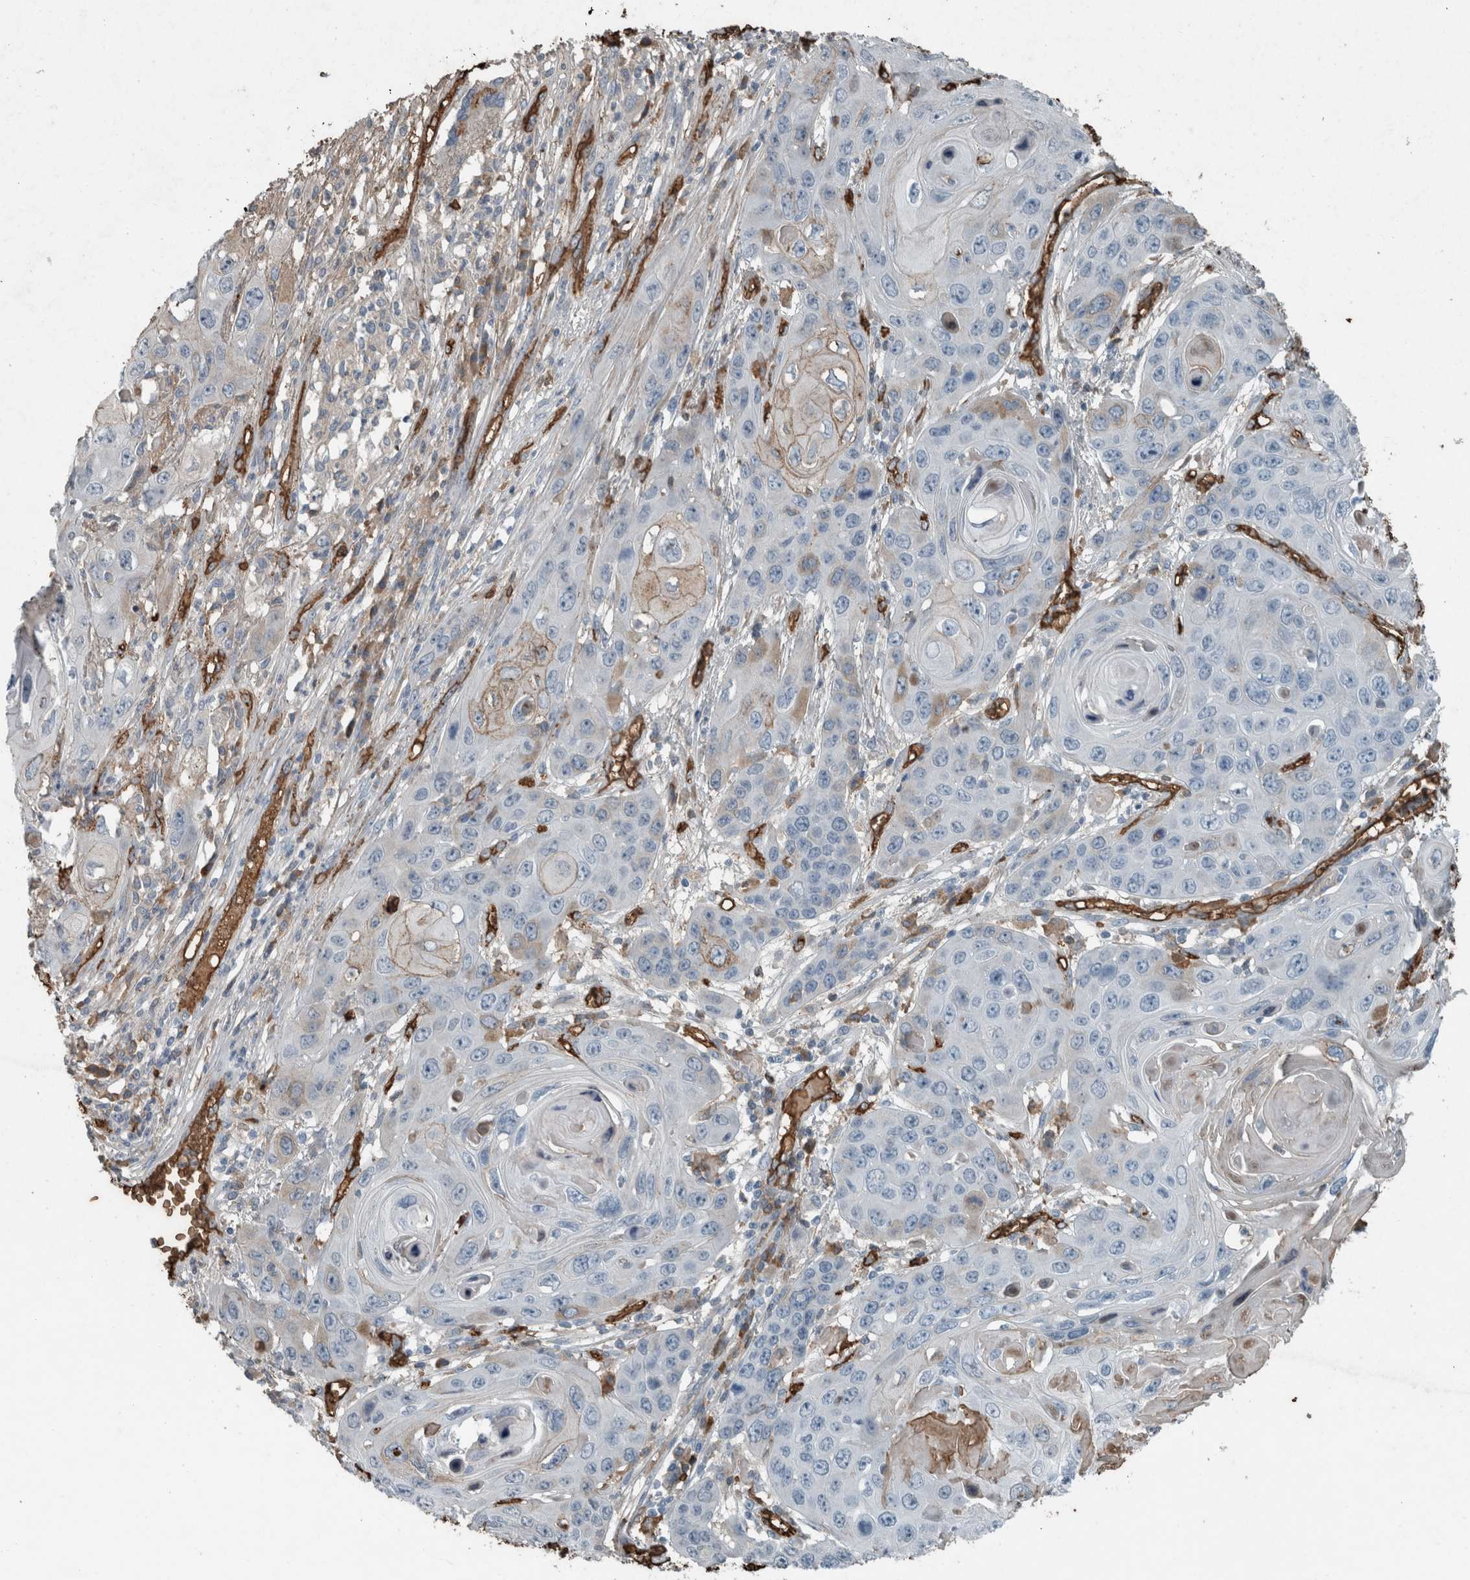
{"staining": {"intensity": "weak", "quantity": "<25%", "location": "cytoplasmic/membranous"}, "tissue": "skin cancer", "cell_type": "Tumor cells", "image_type": "cancer", "snomed": [{"axis": "morphology", "description": "Squamous cell carcinoma, NOS"}, {"axis": "topography", "description": "Skin"}], "caption": "This is an immunohistochemistry (IHC) micrograph of skin cancer (squamous cell carcinoma). There is no staining in tumor cells.", "gene": "LBP", "patient": {"sex": "male", "age": 55}}